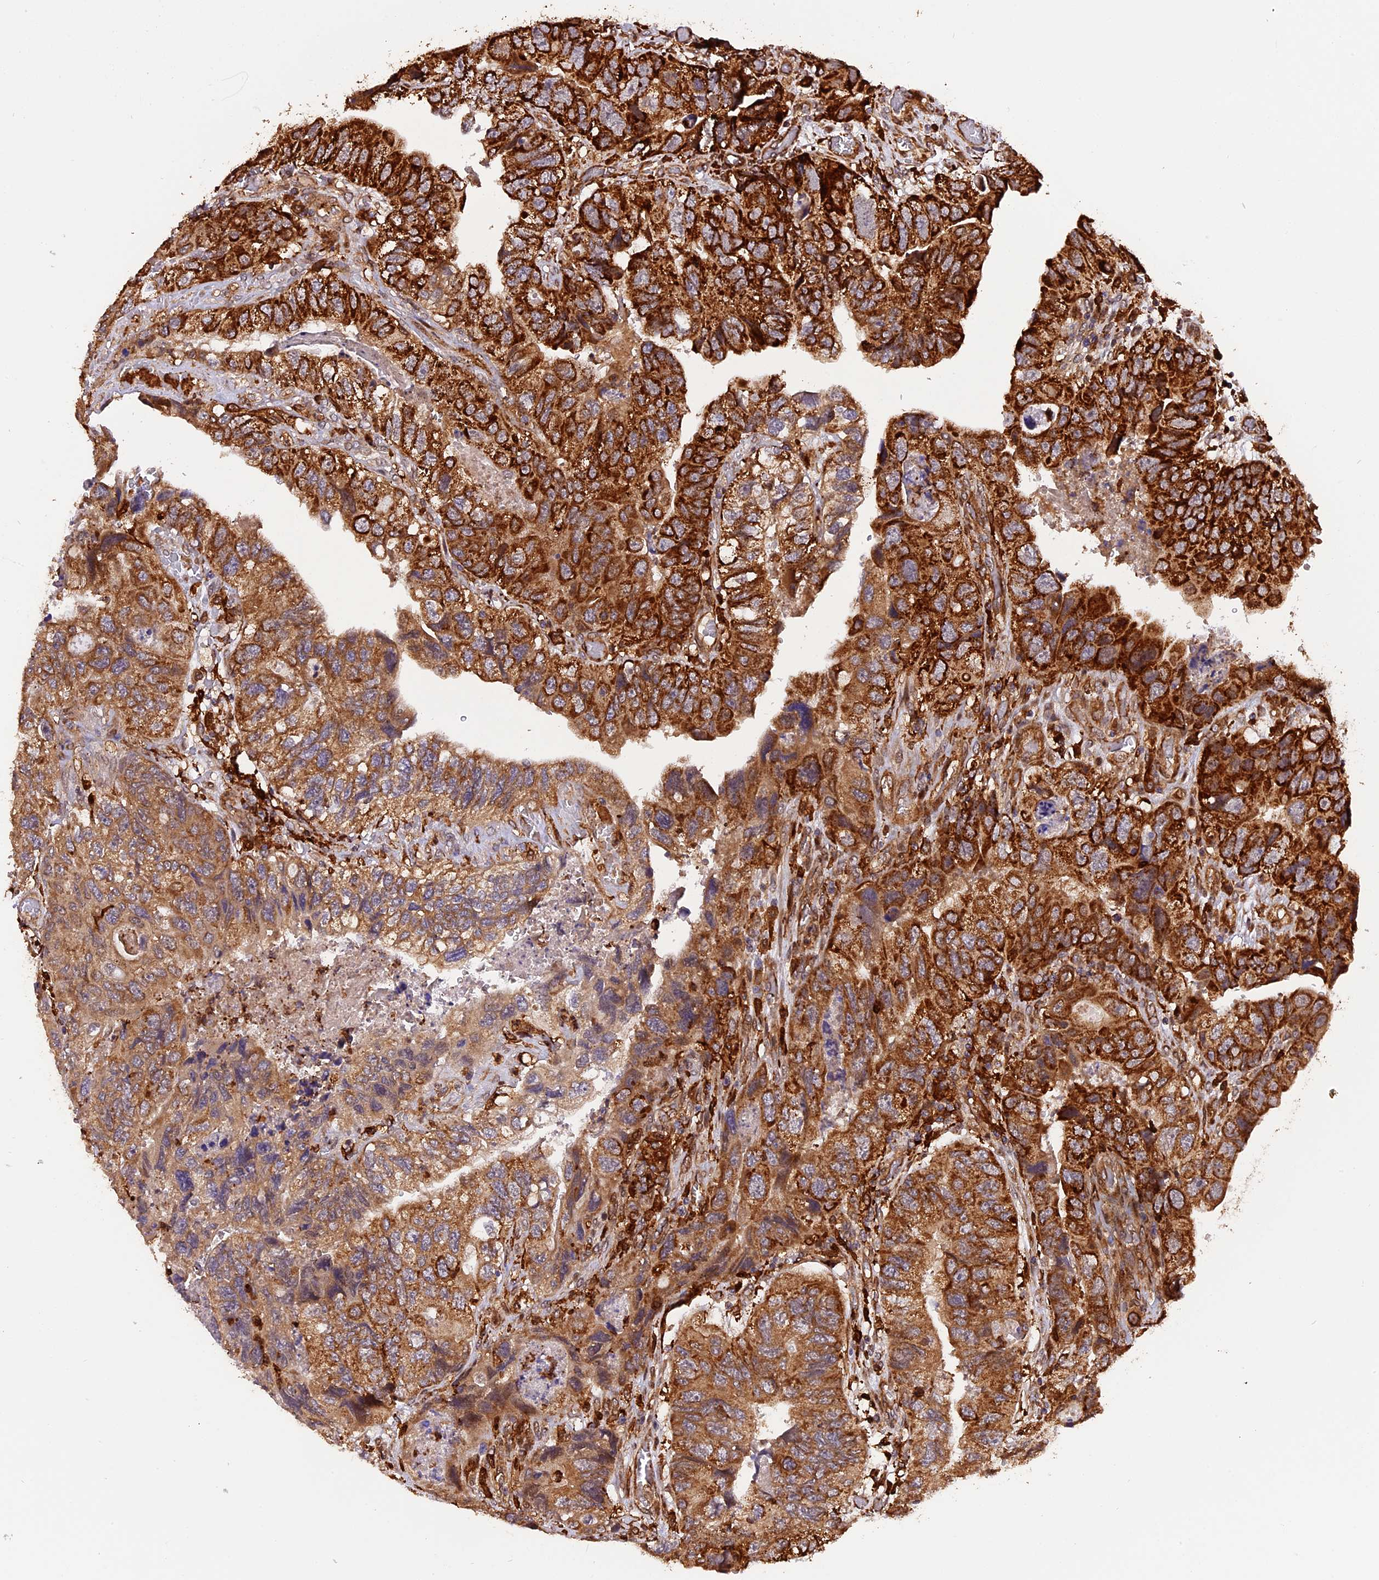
{"staining": {"intensity": "strong", "quantity": ">75%", "location": "cytoplasmic/membranous"}, "tissue": "colorectal cancer", "cell_type": "Tumor cells", "image_type": "cancer", "snomed": [{"axis": "morphology", "description": "Adenocarcinoma, NOS"}, {"axis": "topography", "description": "Rectum"}], "caption": "Protein staining of colorectal adenocarcinoma tissue exhibits strong cytoplasmic/membranous positivity in approximately >75% of tumor cells. (brown staining indicates protein expression, while blue staining denotes nuclei).", "gene": "HERPUD1", "patient": {"sex": "male", "age": 63}}